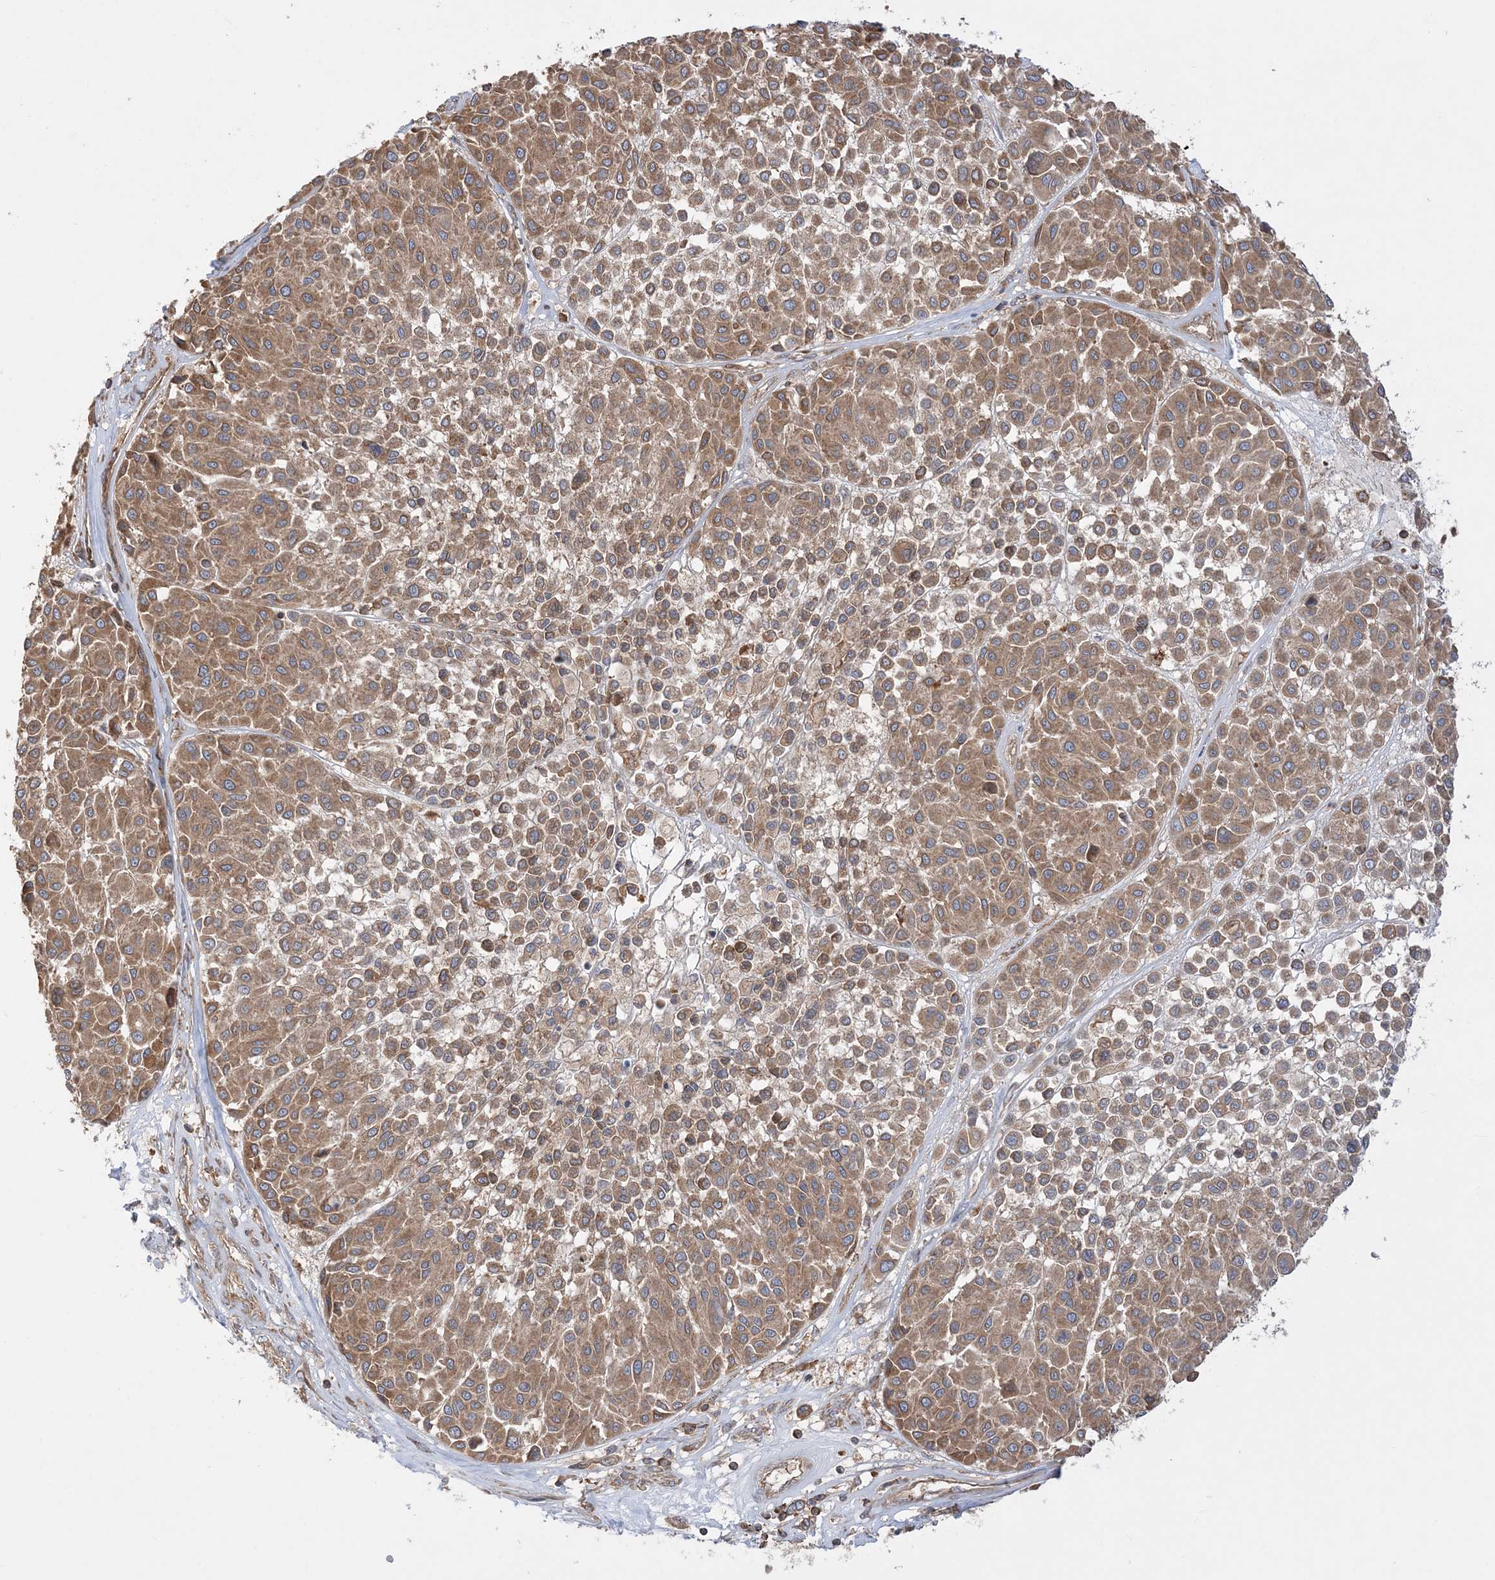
{"staining": {"intensity": "moderate", "quantity": ">75%", "location": "cytoplasmic/membranous"}, "tissue": "melanoma", "cell_type": "Tumor cells", "image_type": "cancer", "snomed": [{"axis": "morphology", "description": "Malignant melanoma, Metastatic site"}, {"axis": "topography", "description": "Soft tissue"}], "caption": "Immunohistochemistry photomicrograph of human malignant melanoma (metastatic site) stained for a protein (brown), which exhibits medium levels of moderate cytoplasmic/membranous expression in approximately >75% of tumor cells.", "gene": "TBC1D5", "patient": {"sex": "male", "age": 41}}